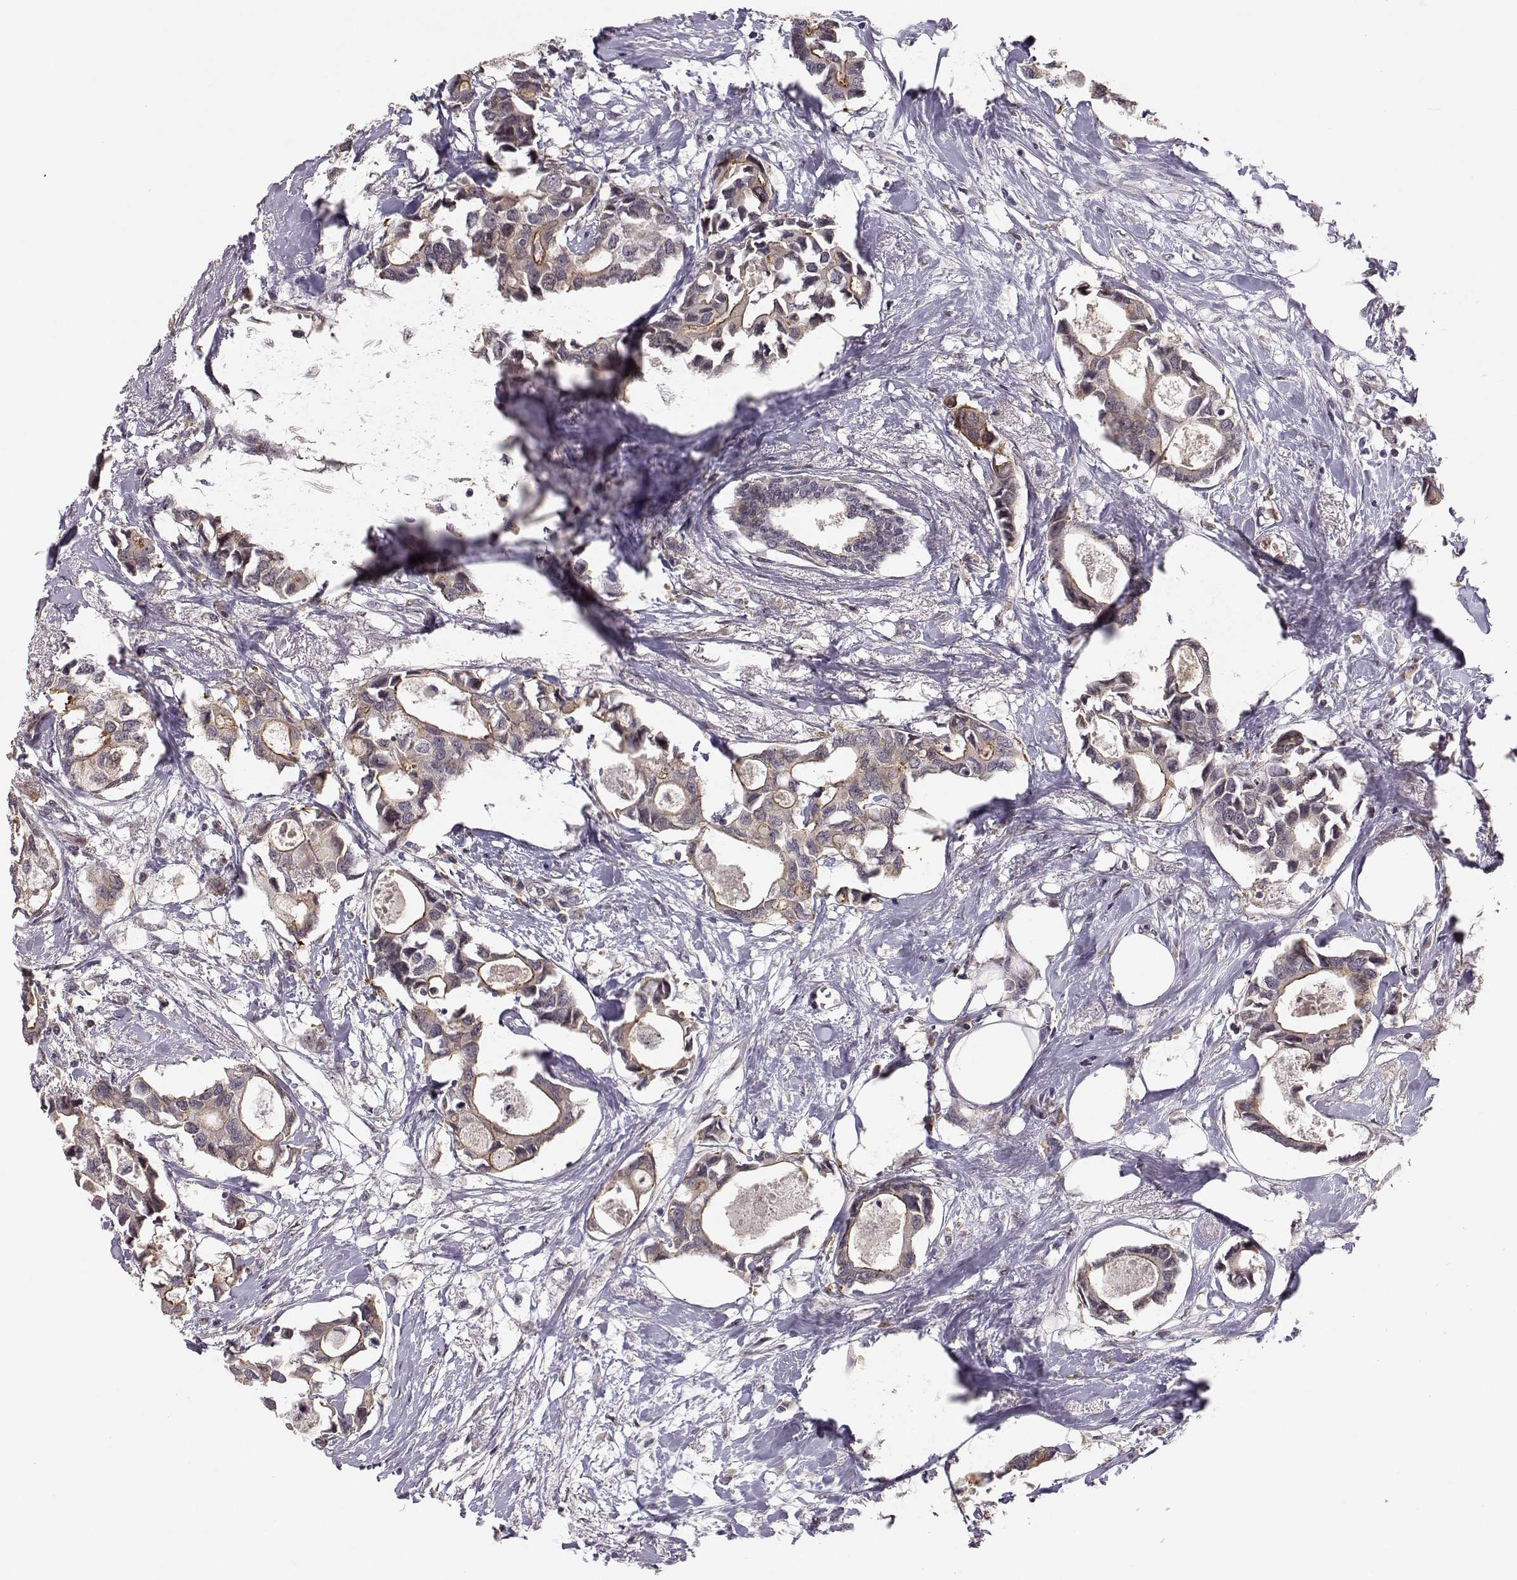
{"staining": {"intensity": "moderate", "quantity": "<25%", "location": "cytoplasmic/membranous"}, "tissue": "breast cancer", "cell_type": "Tumor cells", "image_type": "cancer", "snomed": [{"axis": "morphology", "description": "Duct carcinoma"}, {"axis": "topography", "description": "Breast"}], "caption": "Immunohistochemical staining of breast cancer (infiltrating ductal carcinoma) demonstrates moderate cytoplasmic/membranous protein staining in about <25% of tumor cells. (DAB IHC, brown staining for protein, blue staining for nuclei).", "gene": "PLEKHG3", "patient": {"sex": "female", "age": 83}}